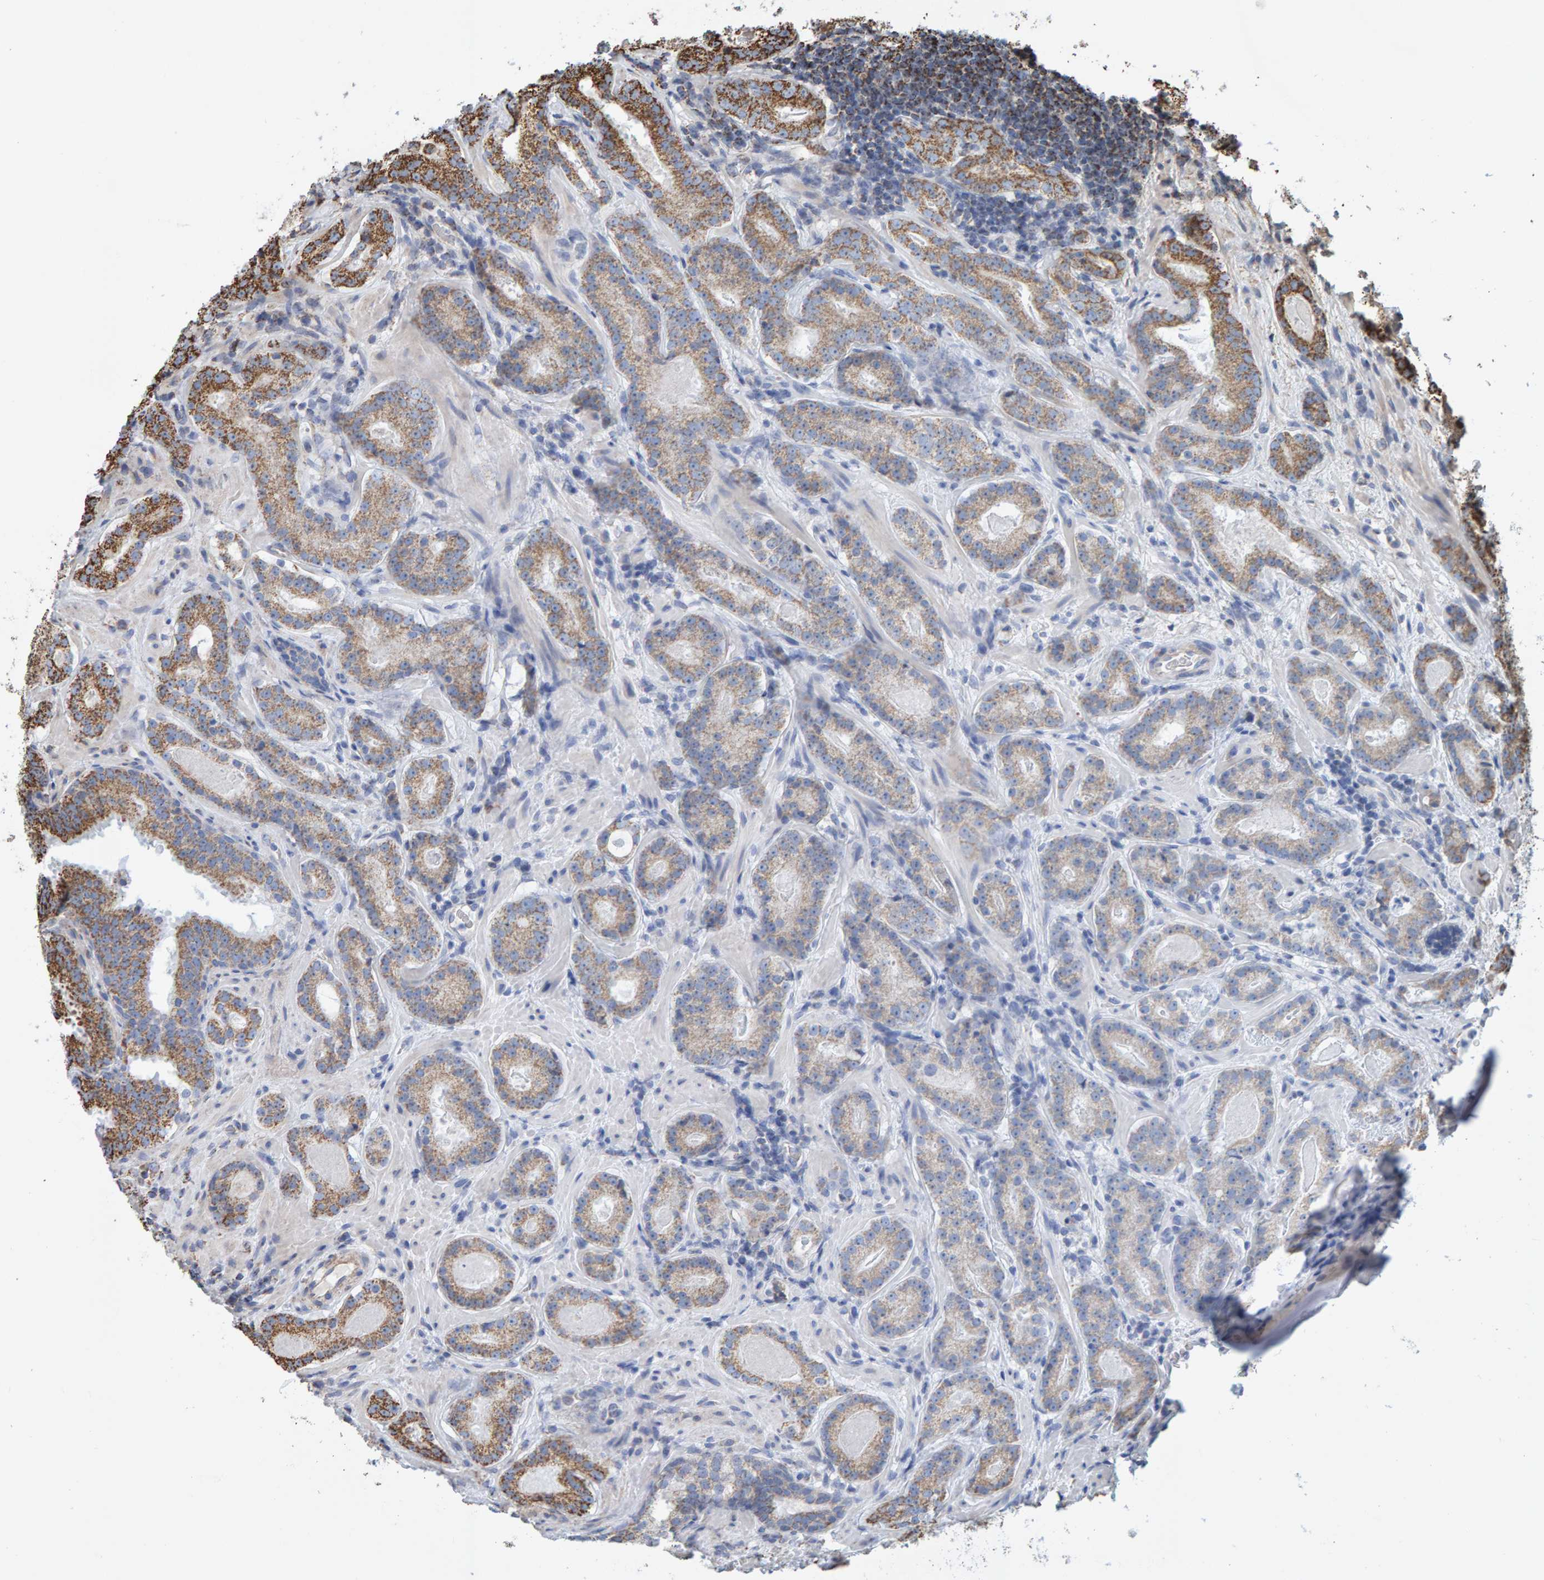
{"staining": {"intensity": "moderate", "quantity": ">75%", "location": "cytoplasmic/membranous"}, "tissue": "prostate cancer", "cell_type": "Tumor cells", "image_type": "cancer", "snomed": [{"axis": "morphology", "description": "Adenocarcinoma, Low grade"}, {"axis": "topography", "description": "Prostate"}], "caption": "A brown stain labels moderate cytoplasmic/membranous positivity of a protein in prostate low-grade adenocarcinoma tumor cells.", "gene": "MRPL45", "patient": {"sex": "male", "age": 69}}